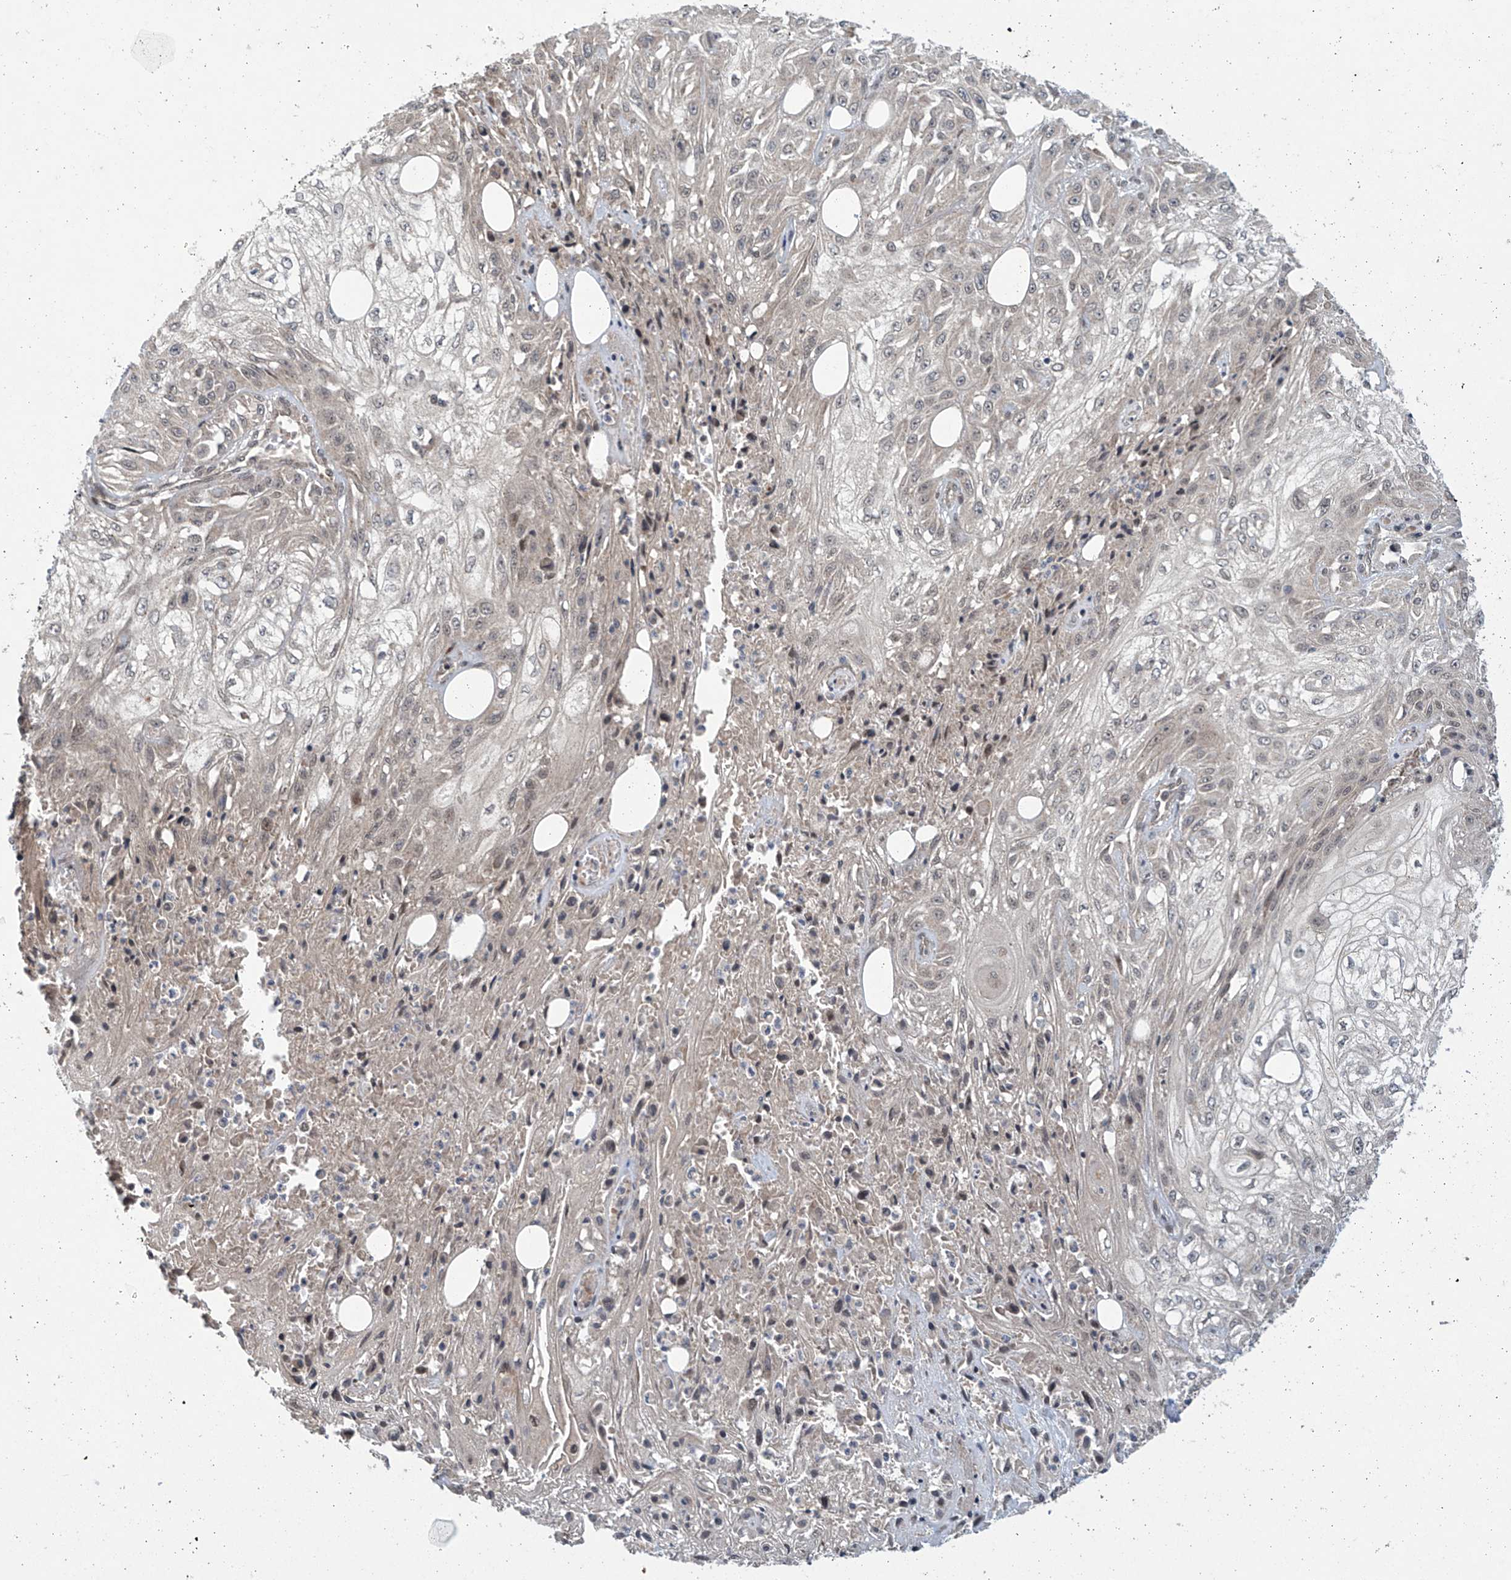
{"staining": {"intensity": "negative", "quantity": "none", "location": "none"}, "tissue": "skin cancer", "cell_type": "Tumor cells", "image_type": "cancer", "snomed": [{"axis": "morphology", "description": "Squamous cell carcinoma, NOS"}, {"axis": "morphology", "description": "Squamous cell carcinoma, metastatic, NOS"}, {"axis": "topography", "description": "Skin"}, {"axis": "topography", "description": "Lymph node"}], "caption": "Tumor cells are negative for protein expression in human skin cancer.", "gene": "ABHD13", "patient": {"sex": "male", "age": 75}}